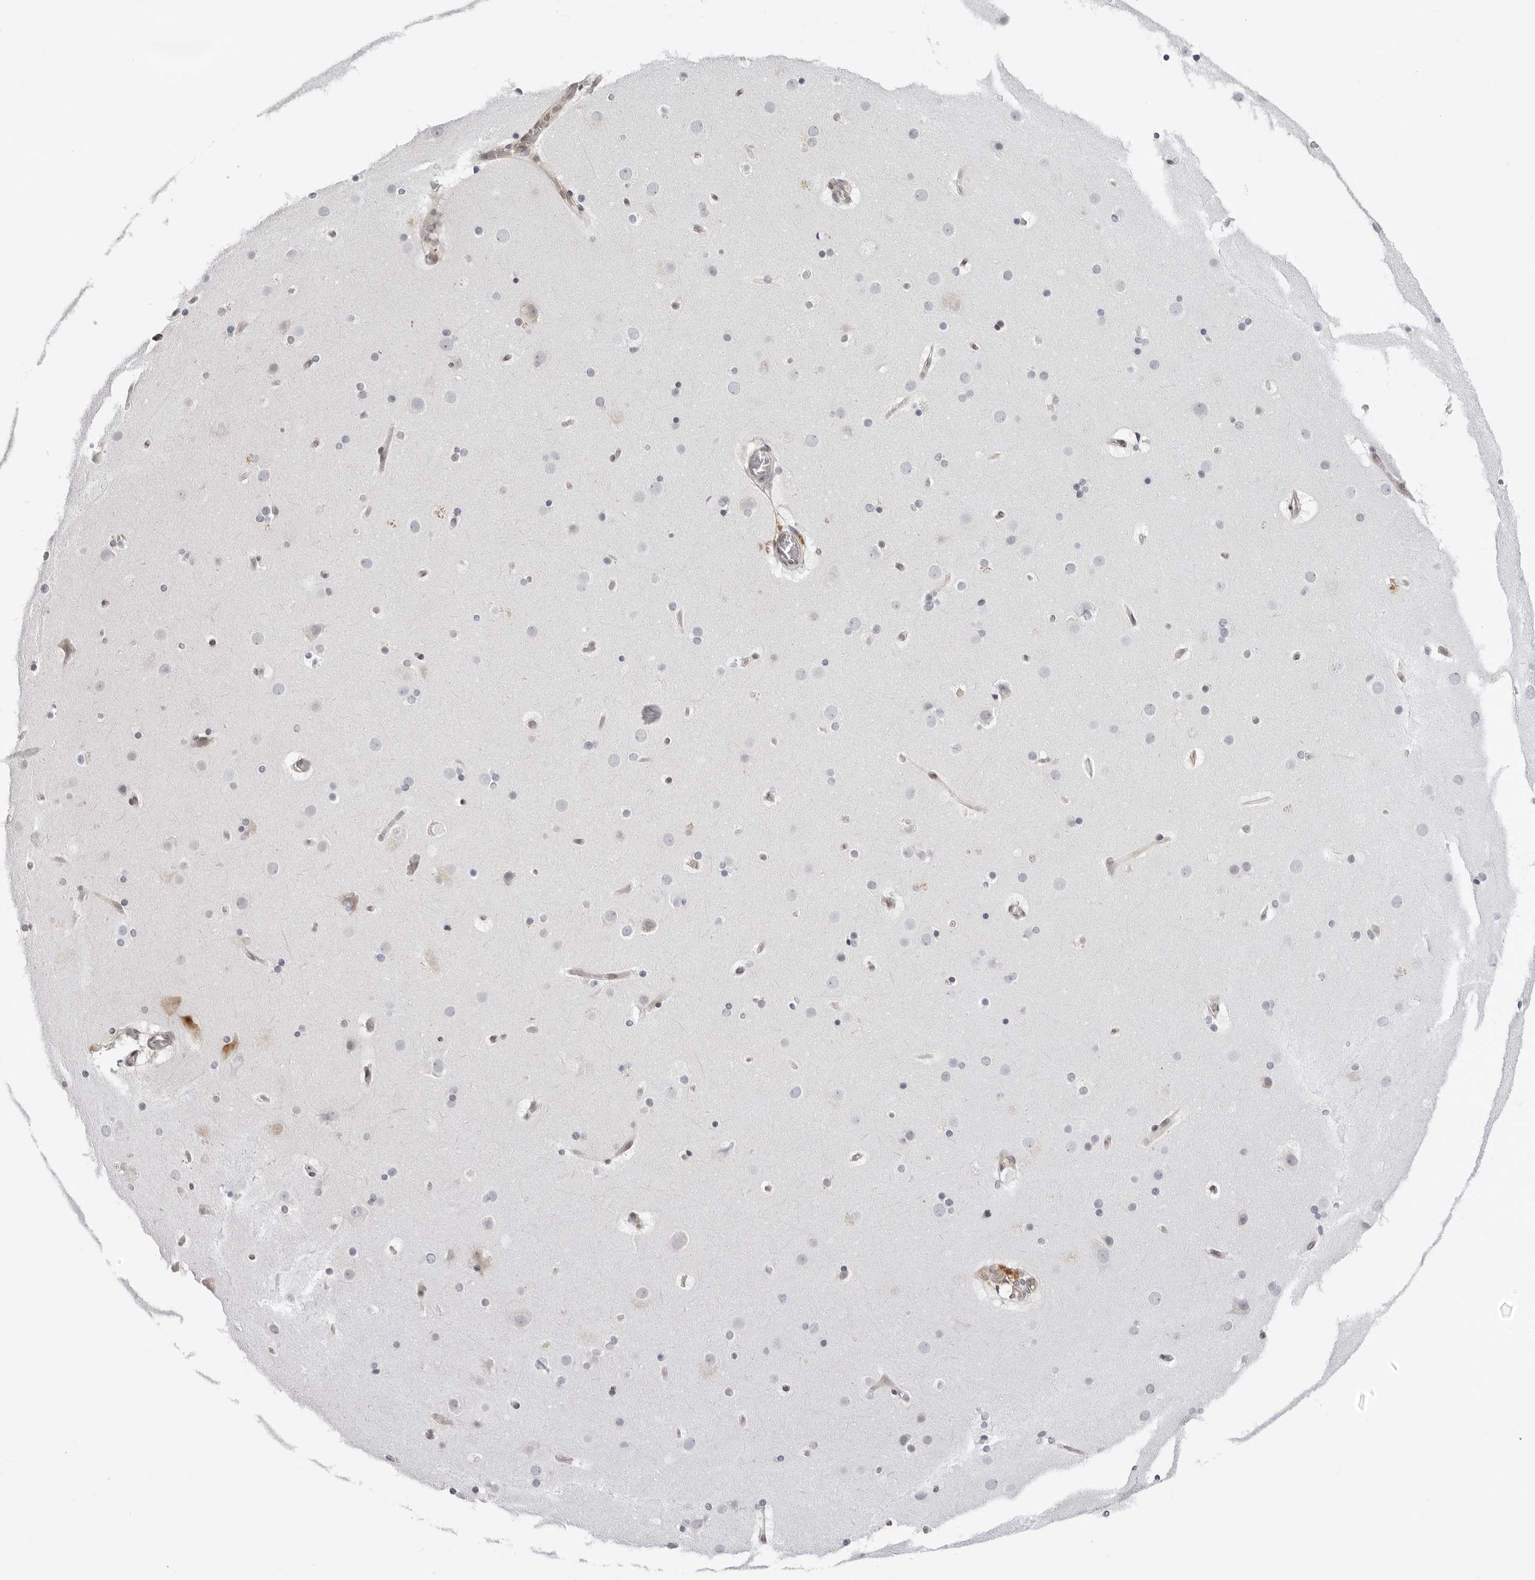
{"staining": {"intensity": "weak", "quantity": "25%-75%", "location": "cytoplasmic/membranous"}, "tissue": "cerebral cortex", "cell_type": "Endothelial cells", "image_type": "normal", "snomed": [{"axis": "morphology", "description": "Normal tissue, NOS"}, {"axis": "topography", "description": "Cerebral cortex"}], "caption": "Human cerebral cortex stained with a brown dye displays weak cytoplasmic/membranous positive positivity in approximately 25%-75% of endothelial cells.", "gene": "CASP7", "patient": {"sex": "male", "age": 57}}